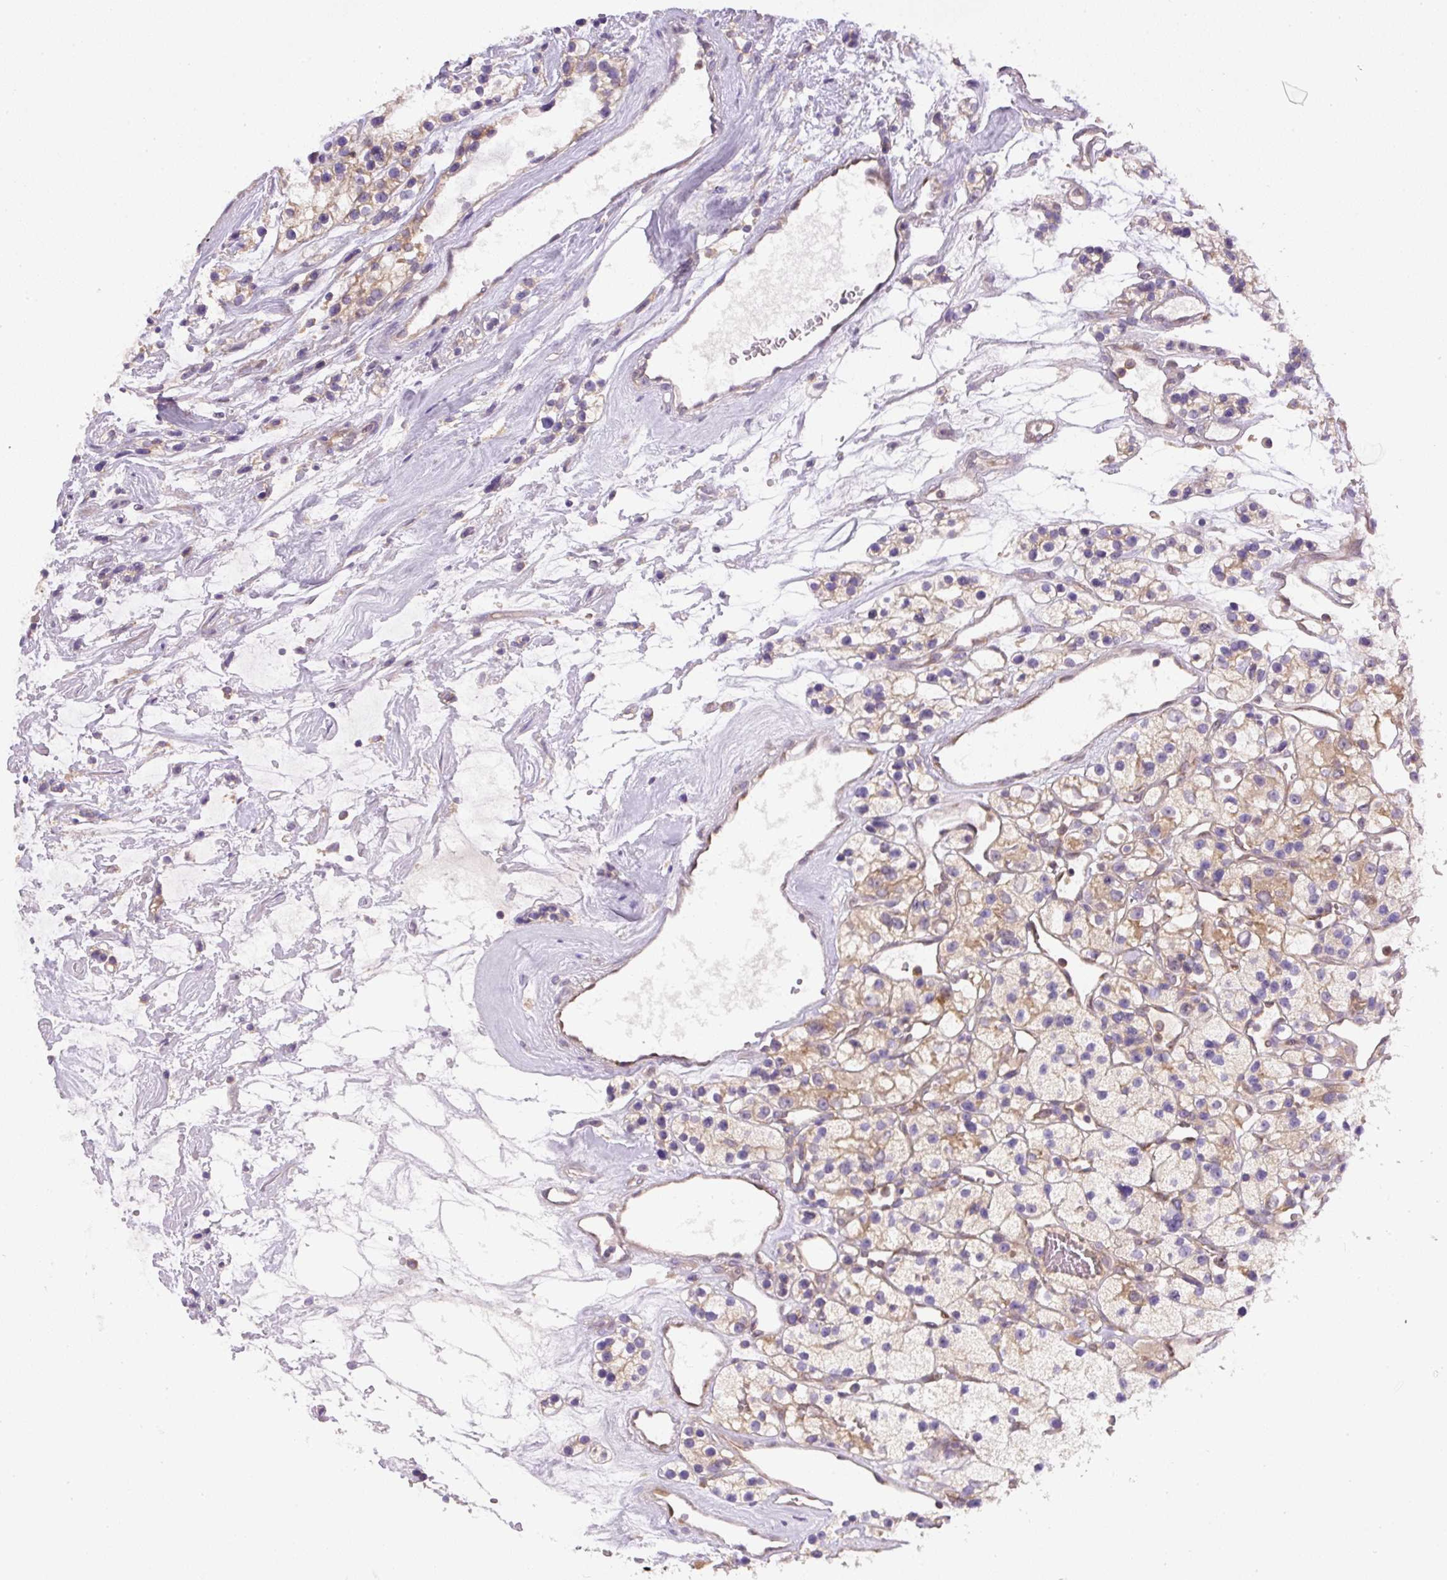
{"staining": {"intensity": "weak", "quantity": ">75%", "location": "cytoplasmic/membranous"}, "tissue": "renal cancer", "cell_type": "Tumor cells", "image_type": "cancer", "snomed": [{"axis": "morphology", "description": "Adenocarcinoma, NOS"}, {"axis": "topography", "description": "Kidney"}], "caption": "Approximately >75% of tumor cells in renal cancer reveal weak cytoplasmic/membranous protein positivity as visualized by brown immunohistochemical staining.", "gene": "DAPK1", "patient": {"sex": "female", "age": 57}}